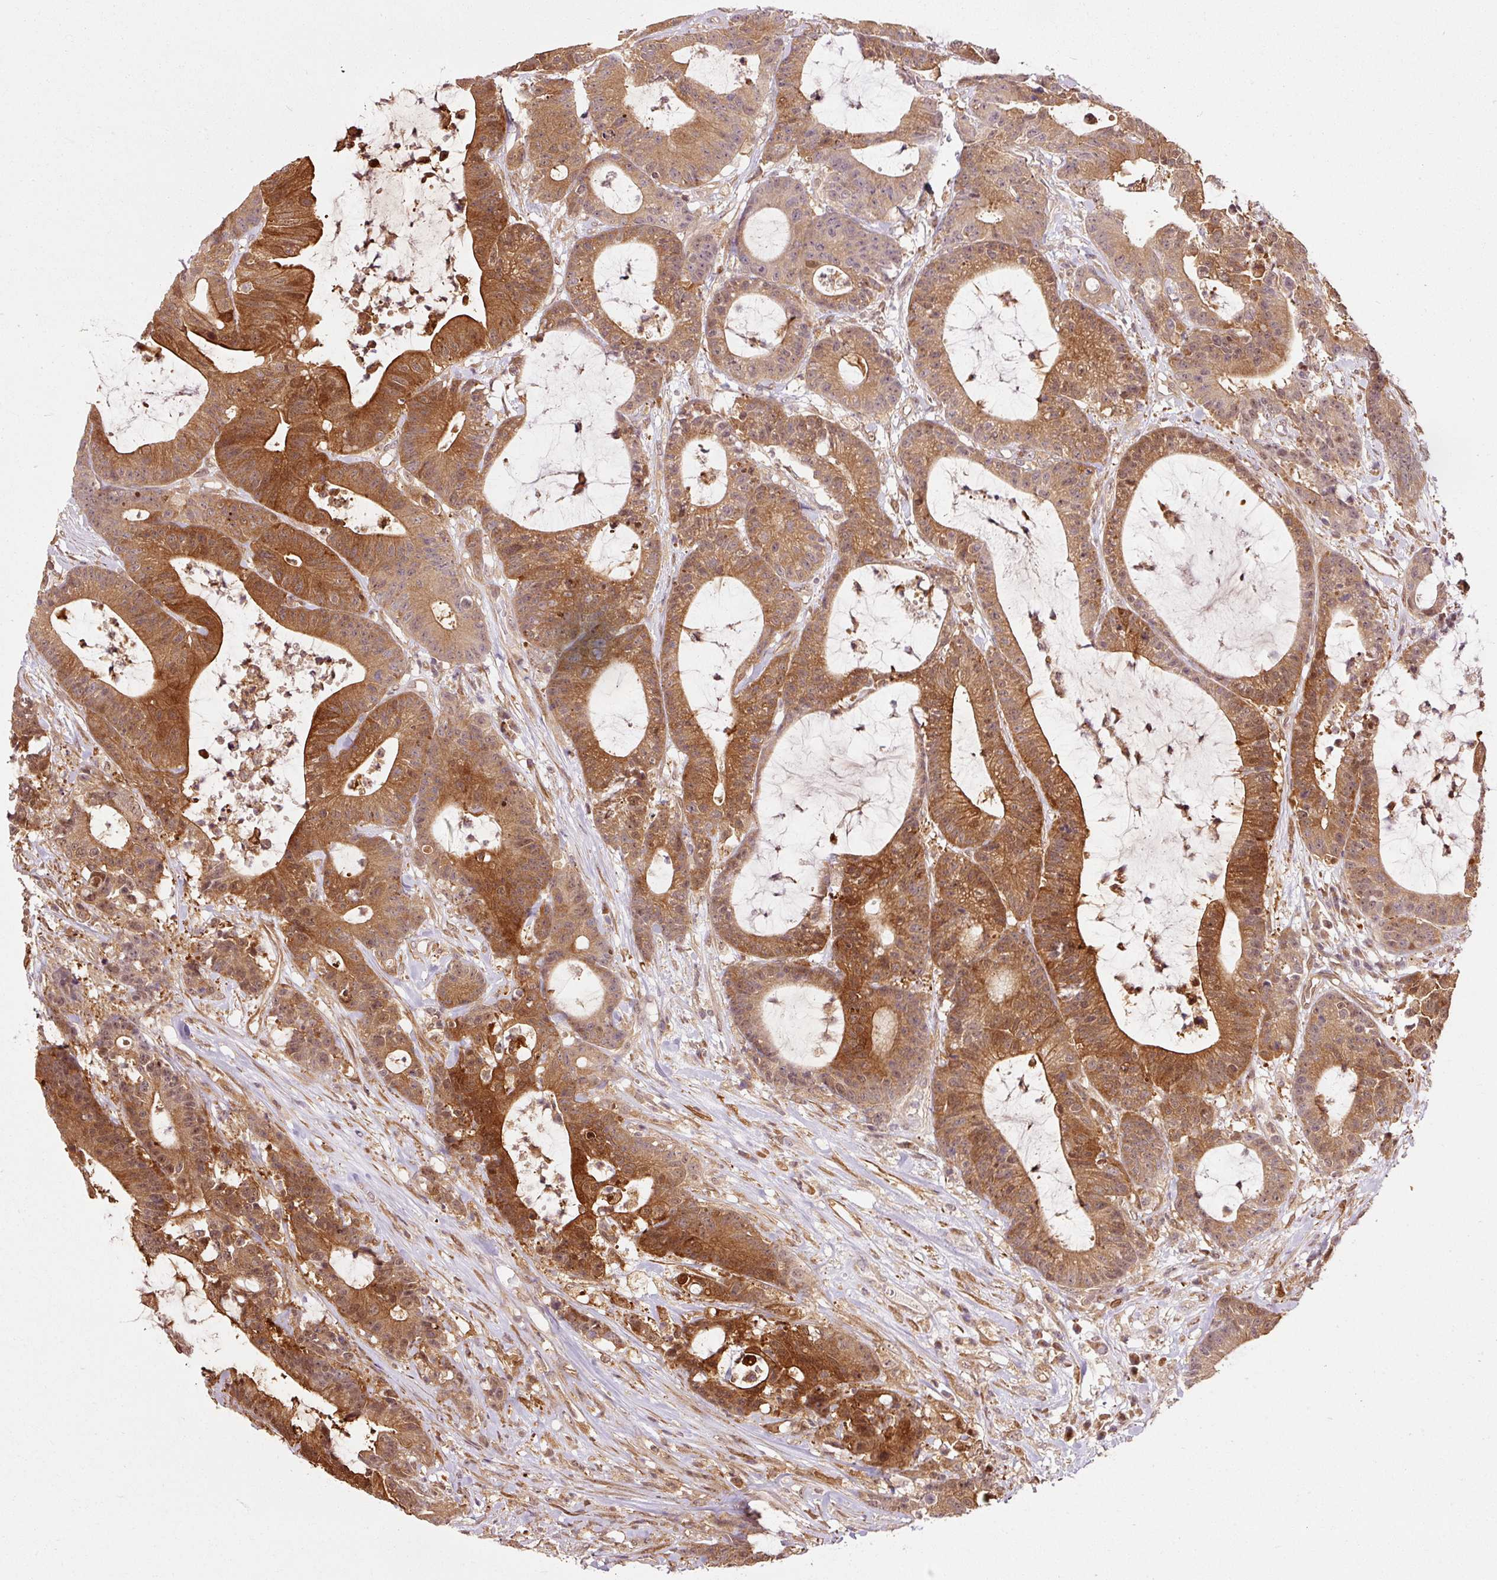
{"staining": {"intensity": "strong", "quantity": ">75%", "location": "cytoplasmic/membranous,nuclear"}, "tissue": "colorectal cancer", "cell_type": "Tumor cells", "image_type": "cancer", "snomed": [{"axis": "morphology", "description": "Adenocarcinoma, NOS"}, {"axis": "topography", "description": "Colon"}], "caption": "Tumor cells exhibit high levels of strong cytoplasmic/membranous and nuclear staining in about >75% of cells in human colorectal cancer (adenocarcinoma). (DAB (3,3'-diaminobenzidine) IHC with brightfield microscopy, high magnification).", "gene": "FBXL14", "patient": {"sex": "female", "age": 84}}